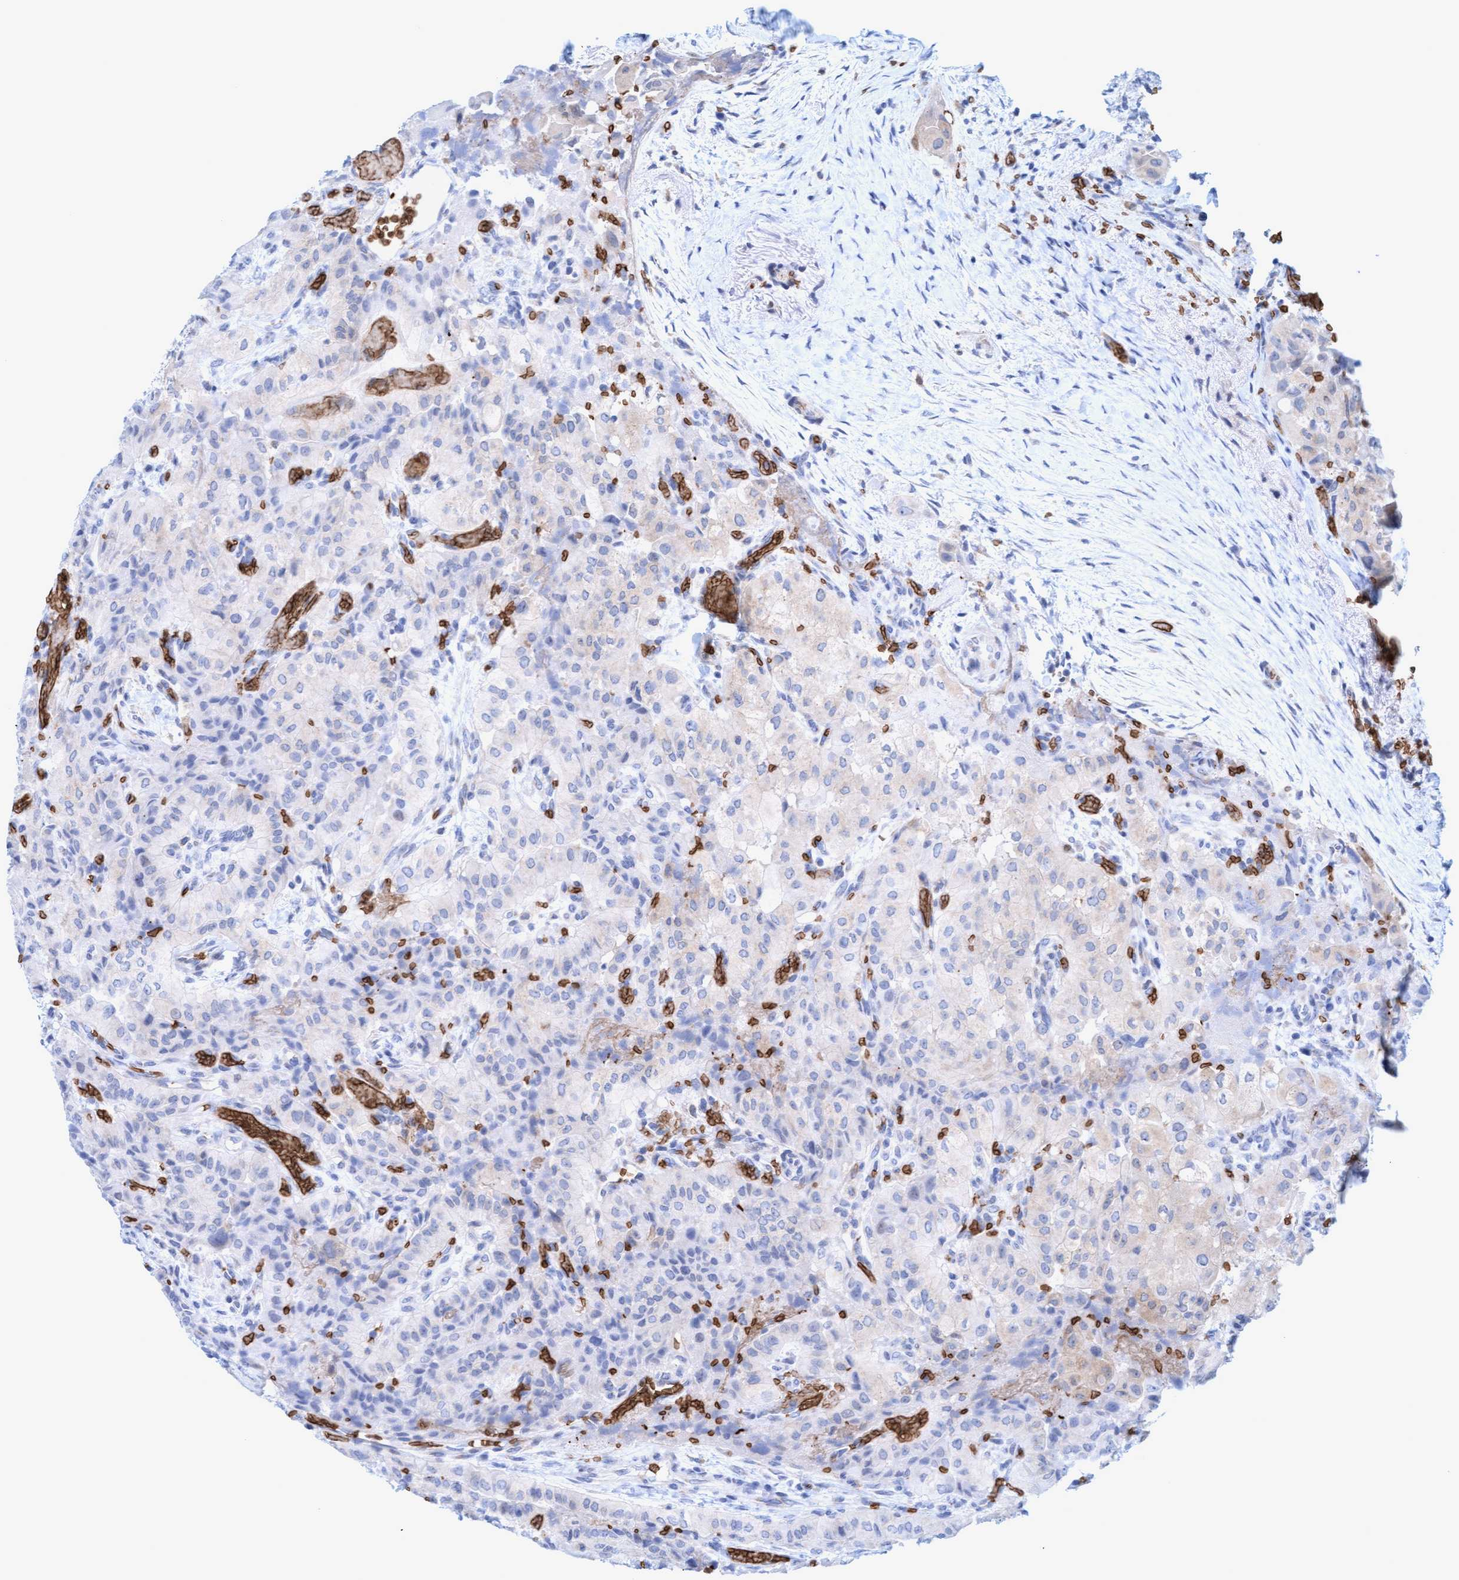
{"staining": {"intensity": "negative", "quantity": "none", "location": "none"}, "tissue": "thyroid cancer", "cell_type": "Tumor cells", "image_type": "cancer", "snomed": [{"axis": "morphology", "description": "Papillary adenocarcinoma, NOS"}, {"axis": "topography", "description": "Thyroid gland"}], "caption": "Tumor cells show no significant protein positivity in thyroid cancer (papillary adenocarcinoma).", "gene": "SPEM2", "patient": {"sex": "female", "age": 59}}